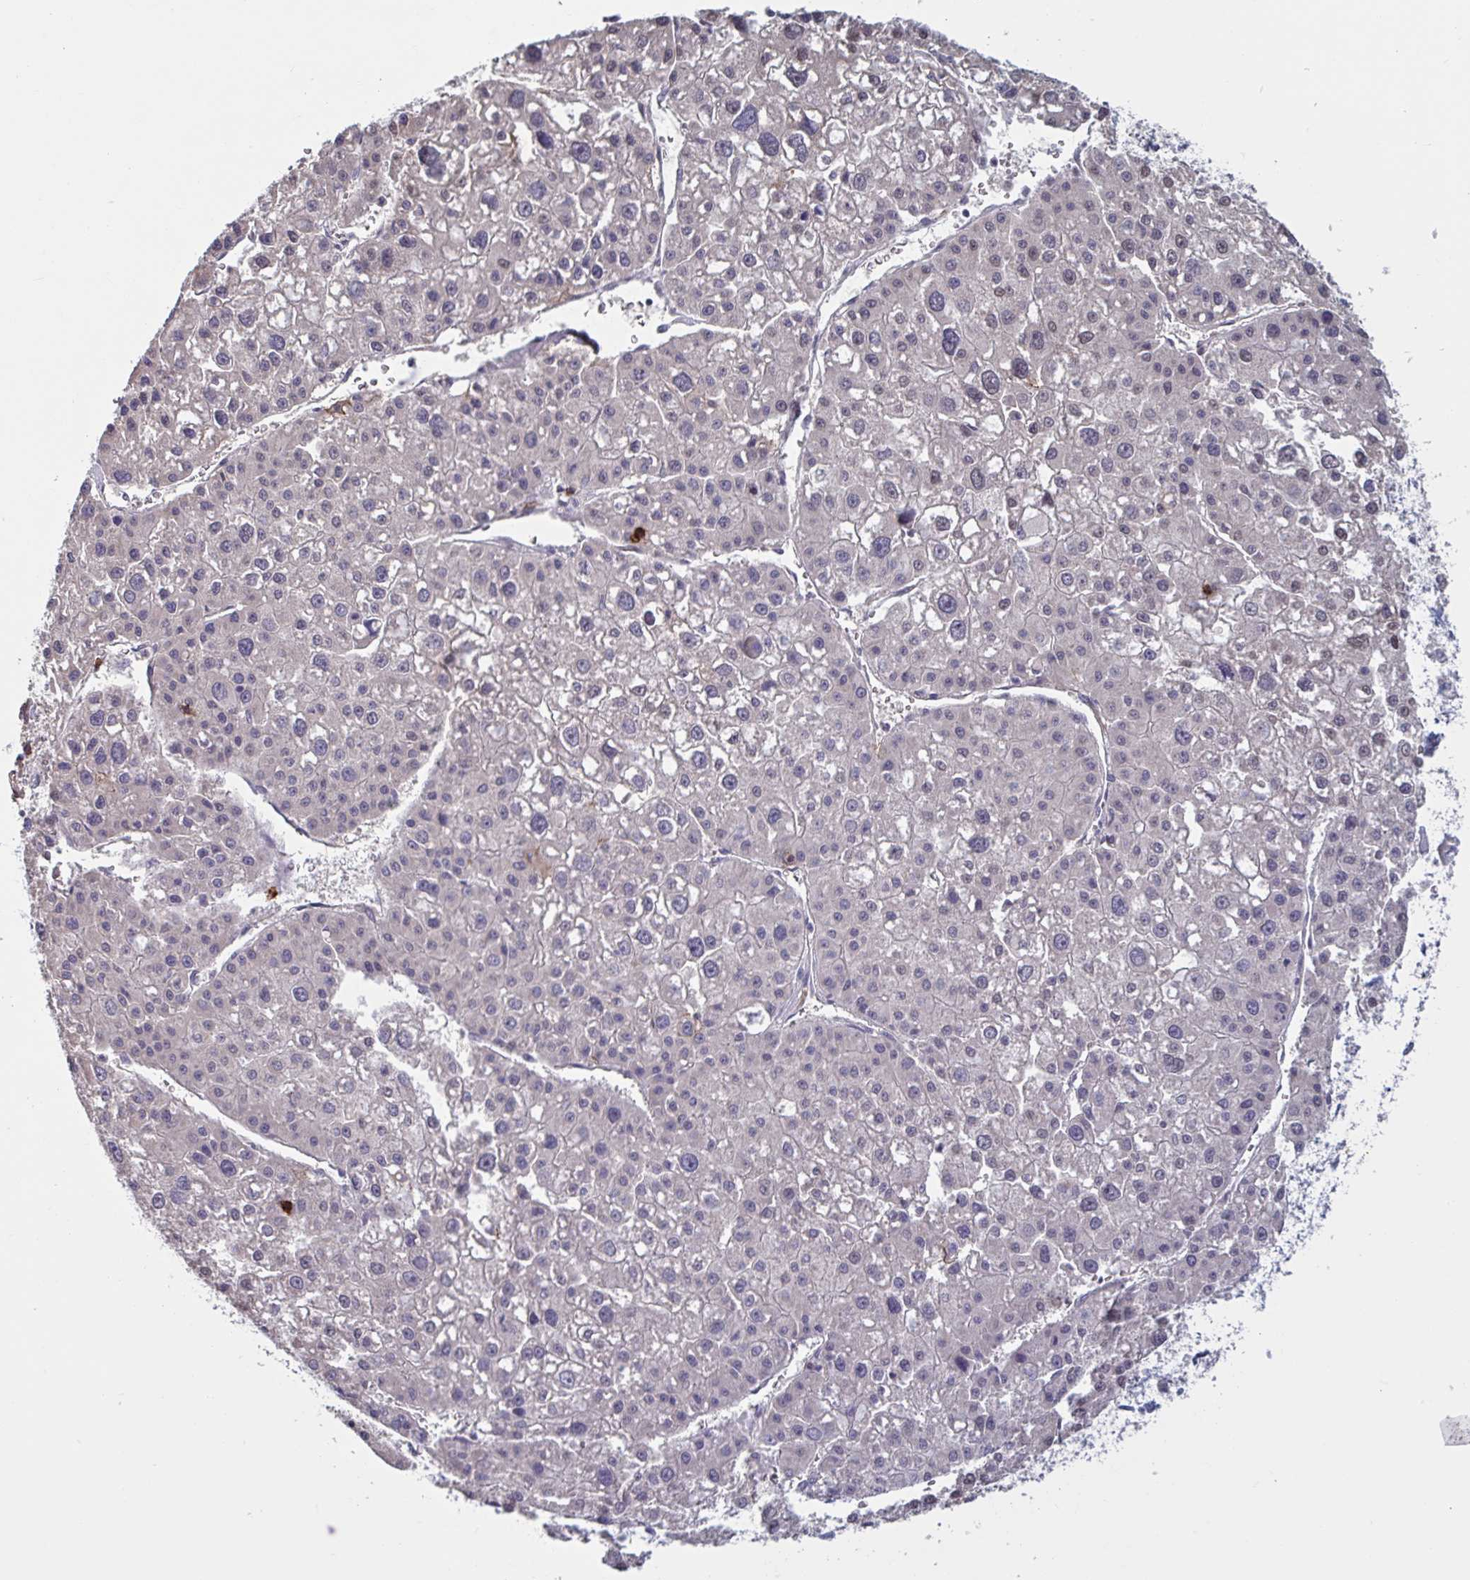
{"staining": {"intensity": "negative", "quantity": "none", "location": "none"}, "tissue": "liver cancer", "cell_type": "Tumor cells", "image_type": "cancer", "snomed": [{"axis": "morphology", "description": "Carcinoma, Hepatocellular, NOS"}, {"axis": "topography", "description": "Liver"}], "caption": "High magnification brightfield microscopy of liver hepatocellular carcinoma stained with DAB (3,3'-diaminobenzidine) (brown) and counterstained with hematoxylin (blue): tumor cells show no significant staining.", "gene": "CD1E", "patient": {"sex": "male", "age": 73}}